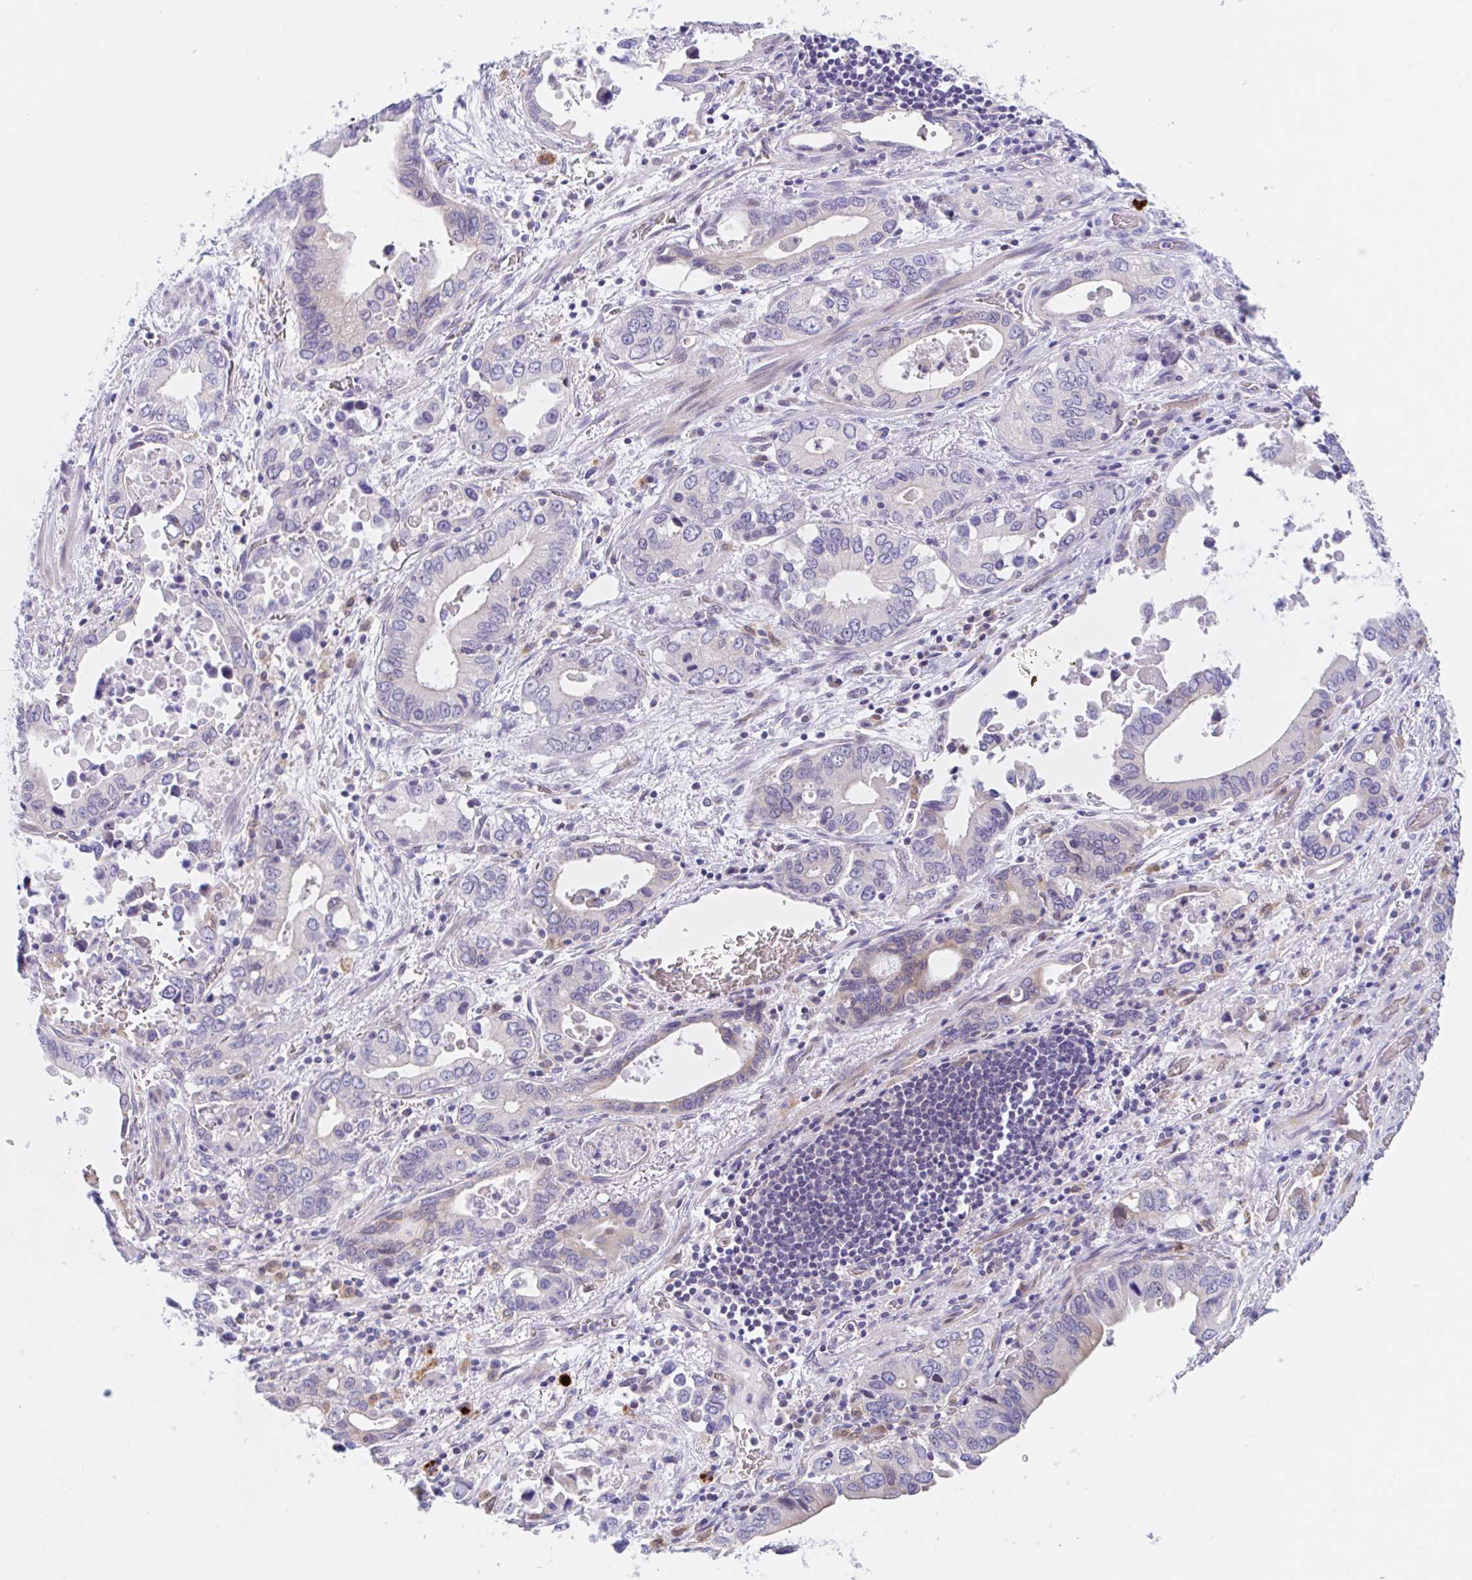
{"staining": {"intensity": "weak", "quantity": "<25%", "location": "cytoplasmic/membranous"}, "tissue": "stomach cancer", "cell_type": "Tumor cells", "image_type": "cancer", "snomed": [{"axis": "morphology", "description": "Adenocarcinoma, NOS"}, {"axis": "topography", "description": "Stomach, upper"}], "caption": "The photomicrograph shows no staining of tumor cells in stomach cancer (adenocarcinoma).", "gene": "TMEM86A", "patient": {"sex": "male", "age": 74}}